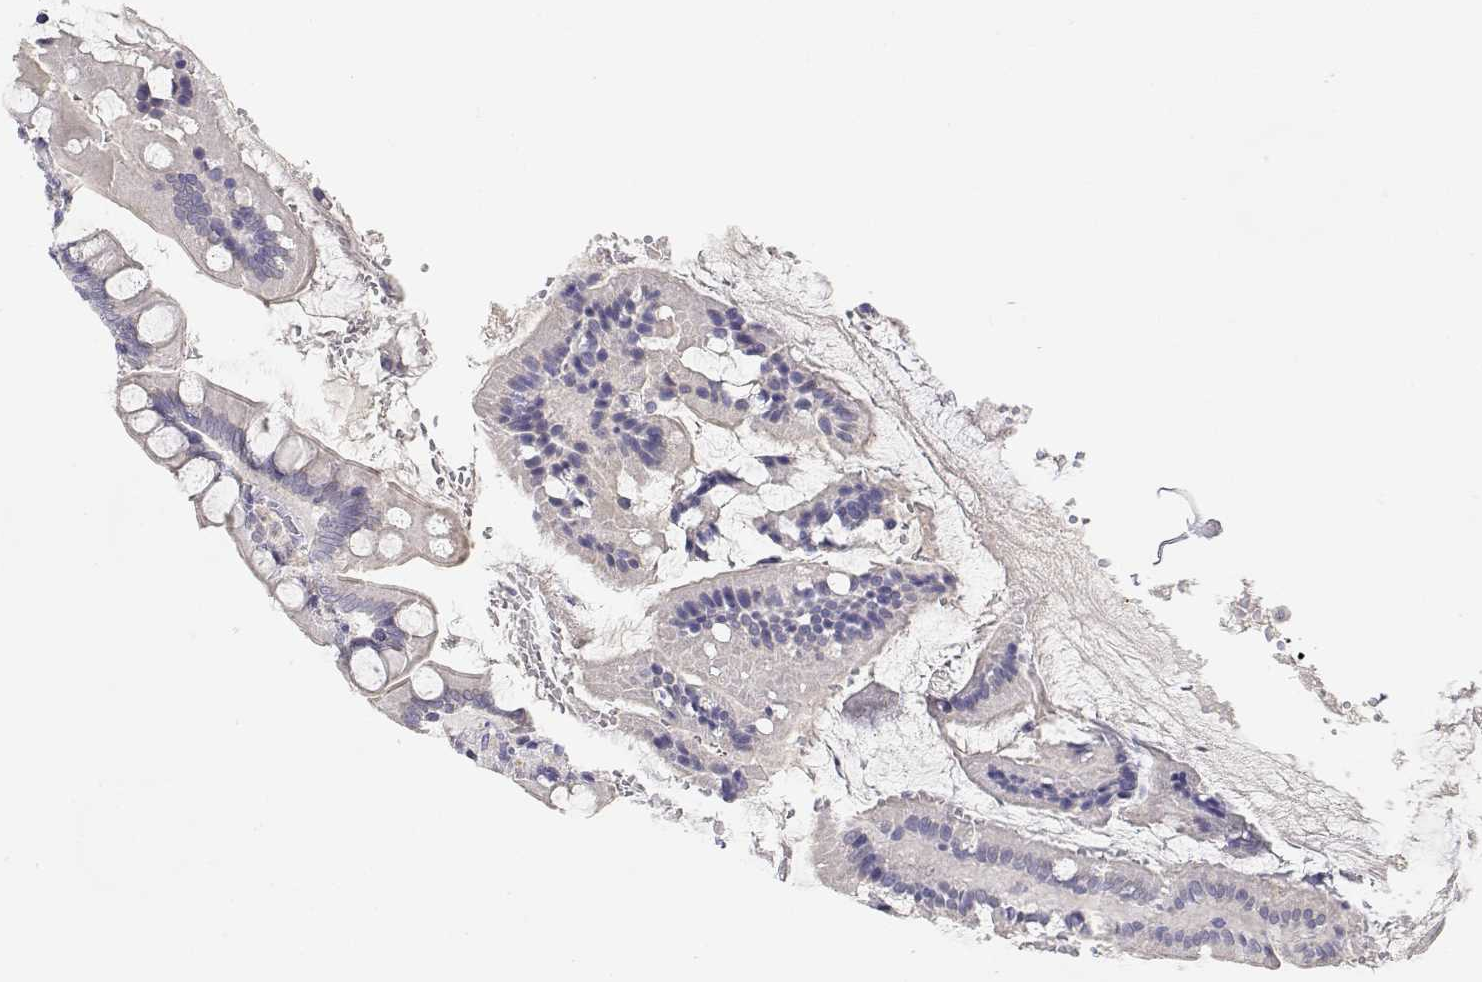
{"staining": {"intensity": "strong", "quantity": "<25%", "location": "cytoplasmic/membranous,nuclear"}, "tissue": "small intestine", "cell_type": "Glandular cells", "image_type": "normal", "snomed": [{"axis": "morphology", "description": "Normal tissue, NOS"}, {"axis": "topography", "description": "Small intestine"}], "caption": "Immunohistochemistry photomicrograph of benign small intestine: human small intestine stained using immunohistochemistry reveals medium levels of strong protein expression localized specifically in the cytoplasmic/membranous,nuclear of glandular cells, appearing as a cytoplasmic/membranous,nuclear brown color.", "gene": "ADA", "patient": {"sex": "female", "age": 56}}